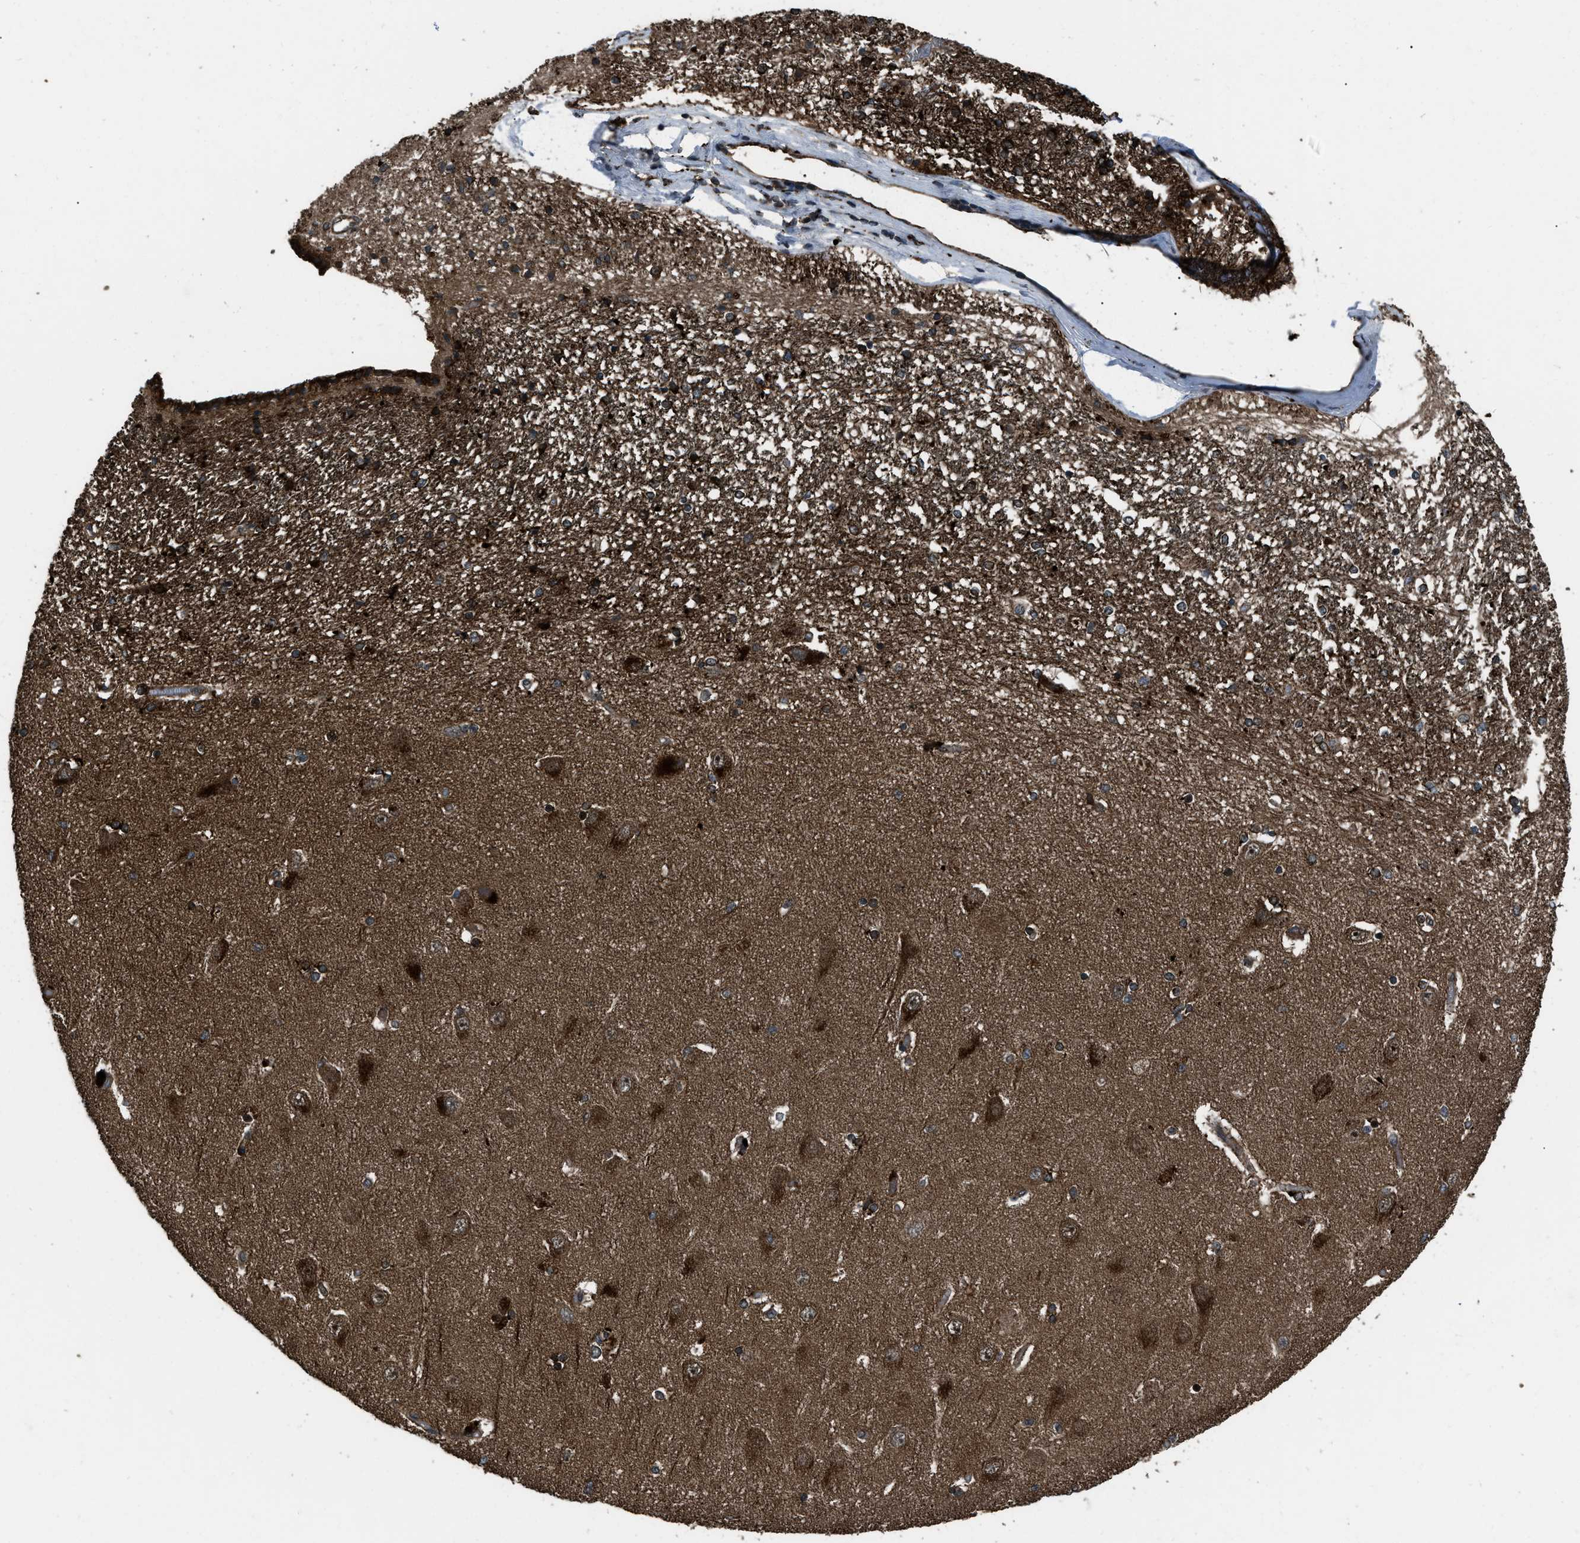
{"staining": {"intensity": "strong", "quantity": ">75%", "location": "cytoplasmic/membranous,nuclear"}, "tissue": "hippocampus", "cell_type": "Glial cells", "image_type": "normal", "snomed": [{"axis": "morphology", "description": "Normal tissue, NOS"}, {"axis": "topography", "description": "Hippocampus"}], "caption": "Immunohistochemistry of benign hippocampus demonstrates high levels of strong cytoplasmic/membranous,nuclear staining in about >75% of glial cells.", "gene": "IRAK4", "patient": {"sex": "female", "age": 54}}